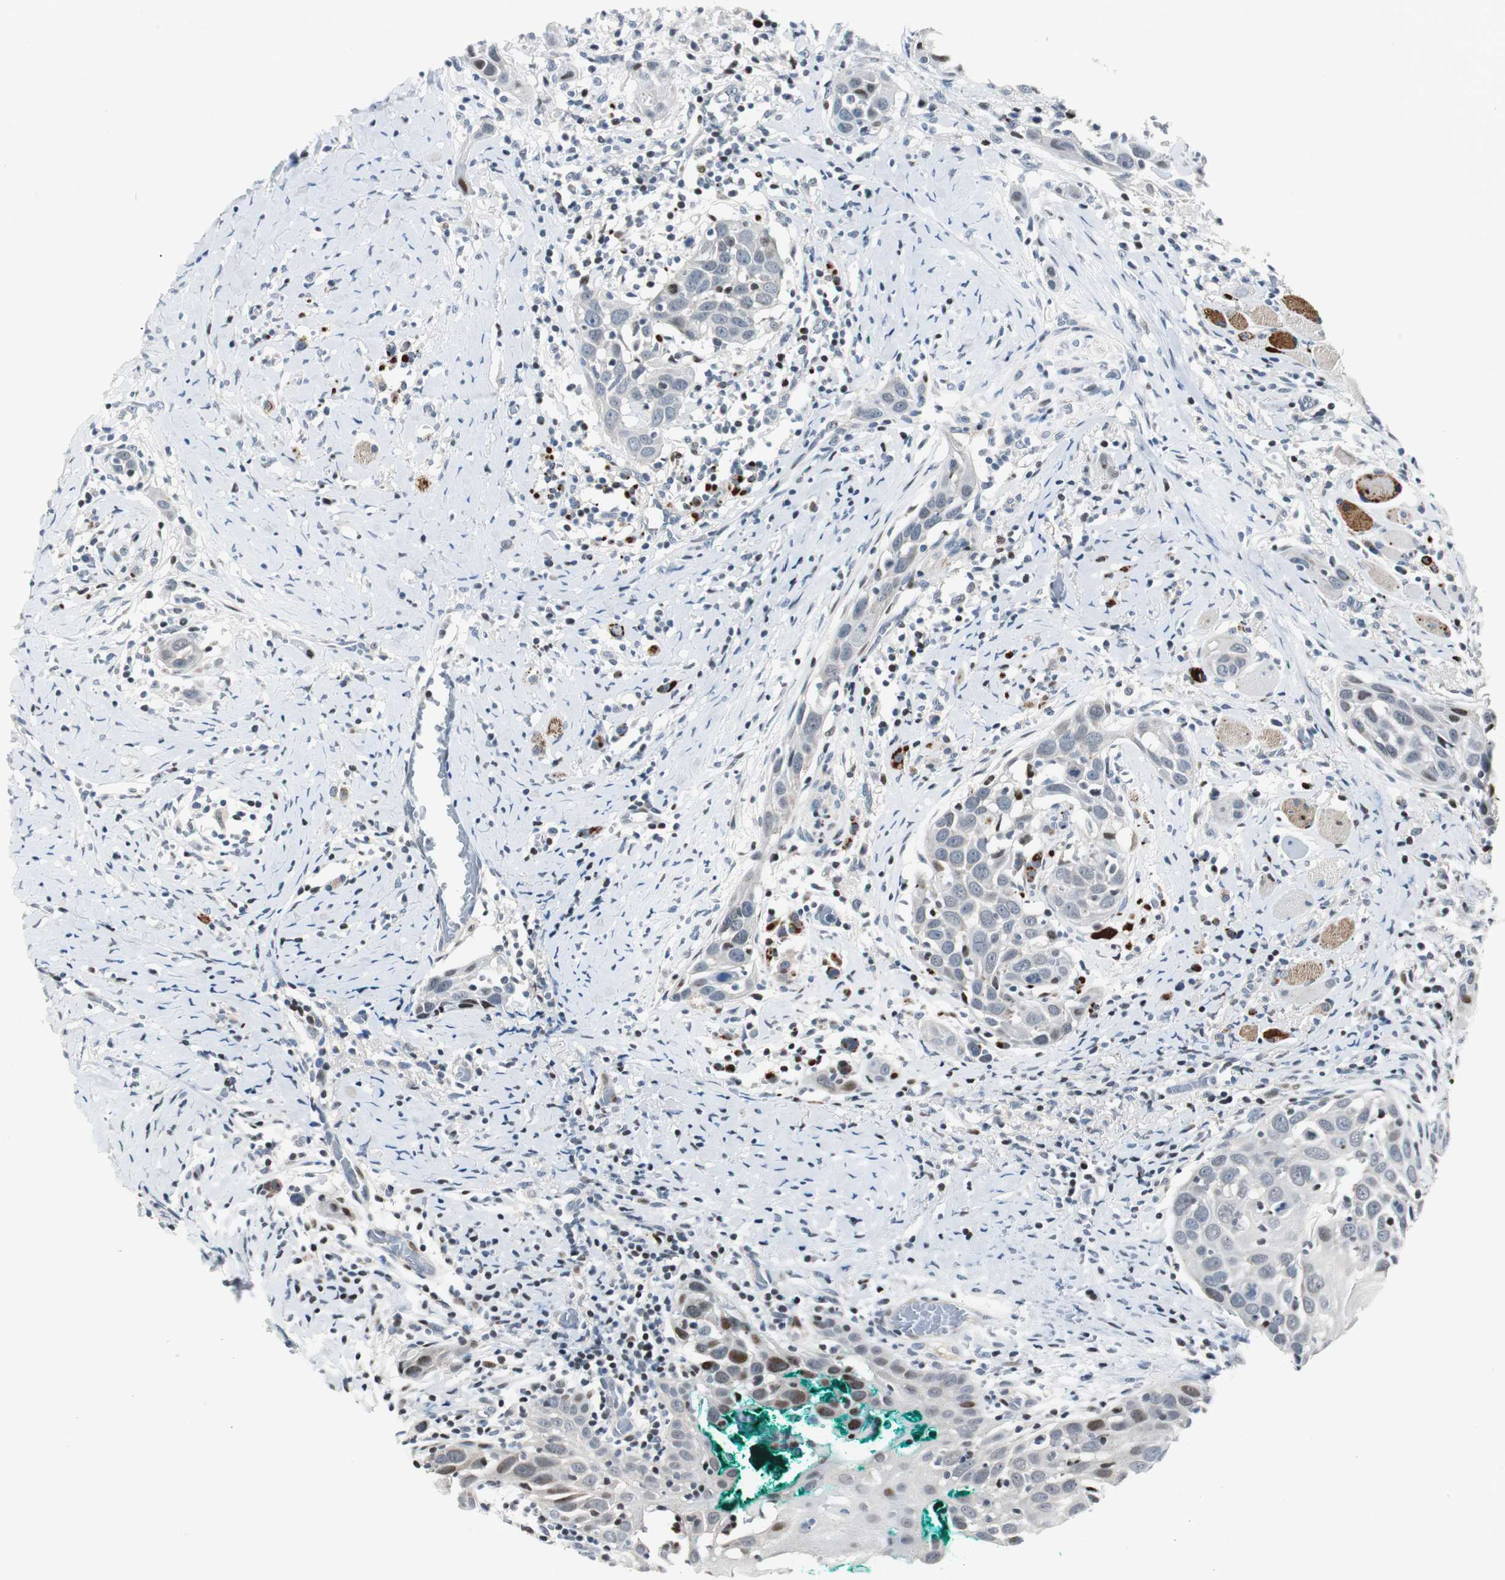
{"staining": {"intensity": "moderate", "quantity": "<25%", "location": "cytoplasmic/membranous"}, "tissue": "head and neck cancer", "cell_type": "Tumor cells", "image_type": "cancer", "snomed": [{"axis": "morphology", "description": "Normal tissue, NOS"}, {"axis": "morphology", "description": "Squamous cell carcinoma, NOS"}, {"axis": "topography", "description": "Oral tissue"}, {"axis": "topography", "description": "Head-Neck"}], "caption": "Protein positivity by immunohistochemistry (IHC) demonstrates moderate cytoplasmic/membranous expression in approximately <25% of tumor cells in squamous cell carcinoma (head and neck).", "gene": "RAD1", "patient": {"sex": "female", "age": 50}}